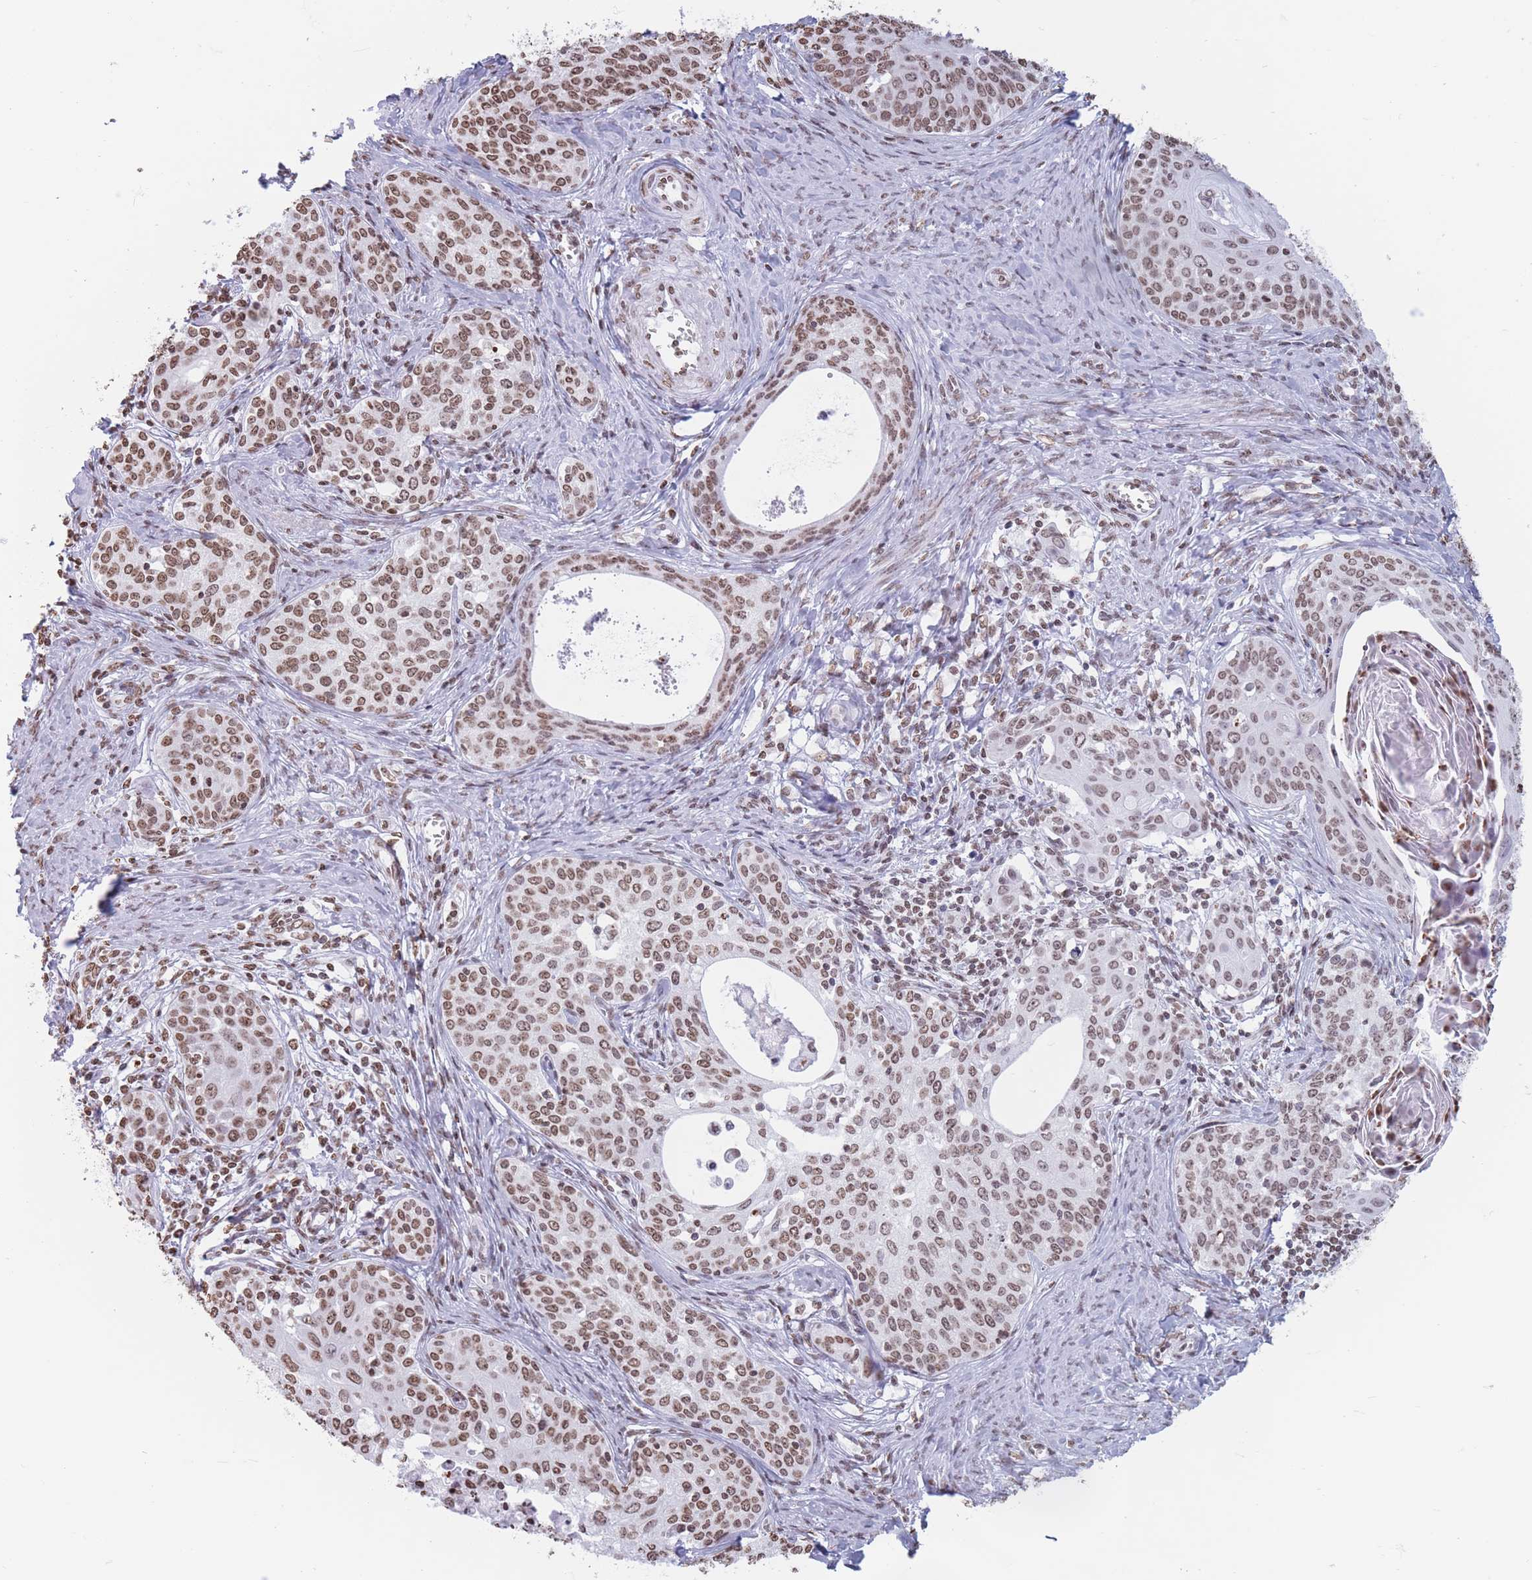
{"staining": {"intensity": "moderate", "quantity": ">75%", "location": "nuclear"}, "tissue": "cervical cancer", "cell_type": "Tumor cells", "image_type": "cancer", "snomed": [{"axis": "morphology", "description": "Squamous cell carcinoma, NOS"}, {"axis": "morphology", "description": "Adenocarcinoma, NOS"}, {"axis": "topography", "description": "Cervix"}], "caption": "The image exhibits staining of cervical cancer (adenocarcinoma), revealing moderate nuclear protein expression (brown color) within tumor cells.", "gene": "RYK", "patient": {"sex": "female", "age": 52}}